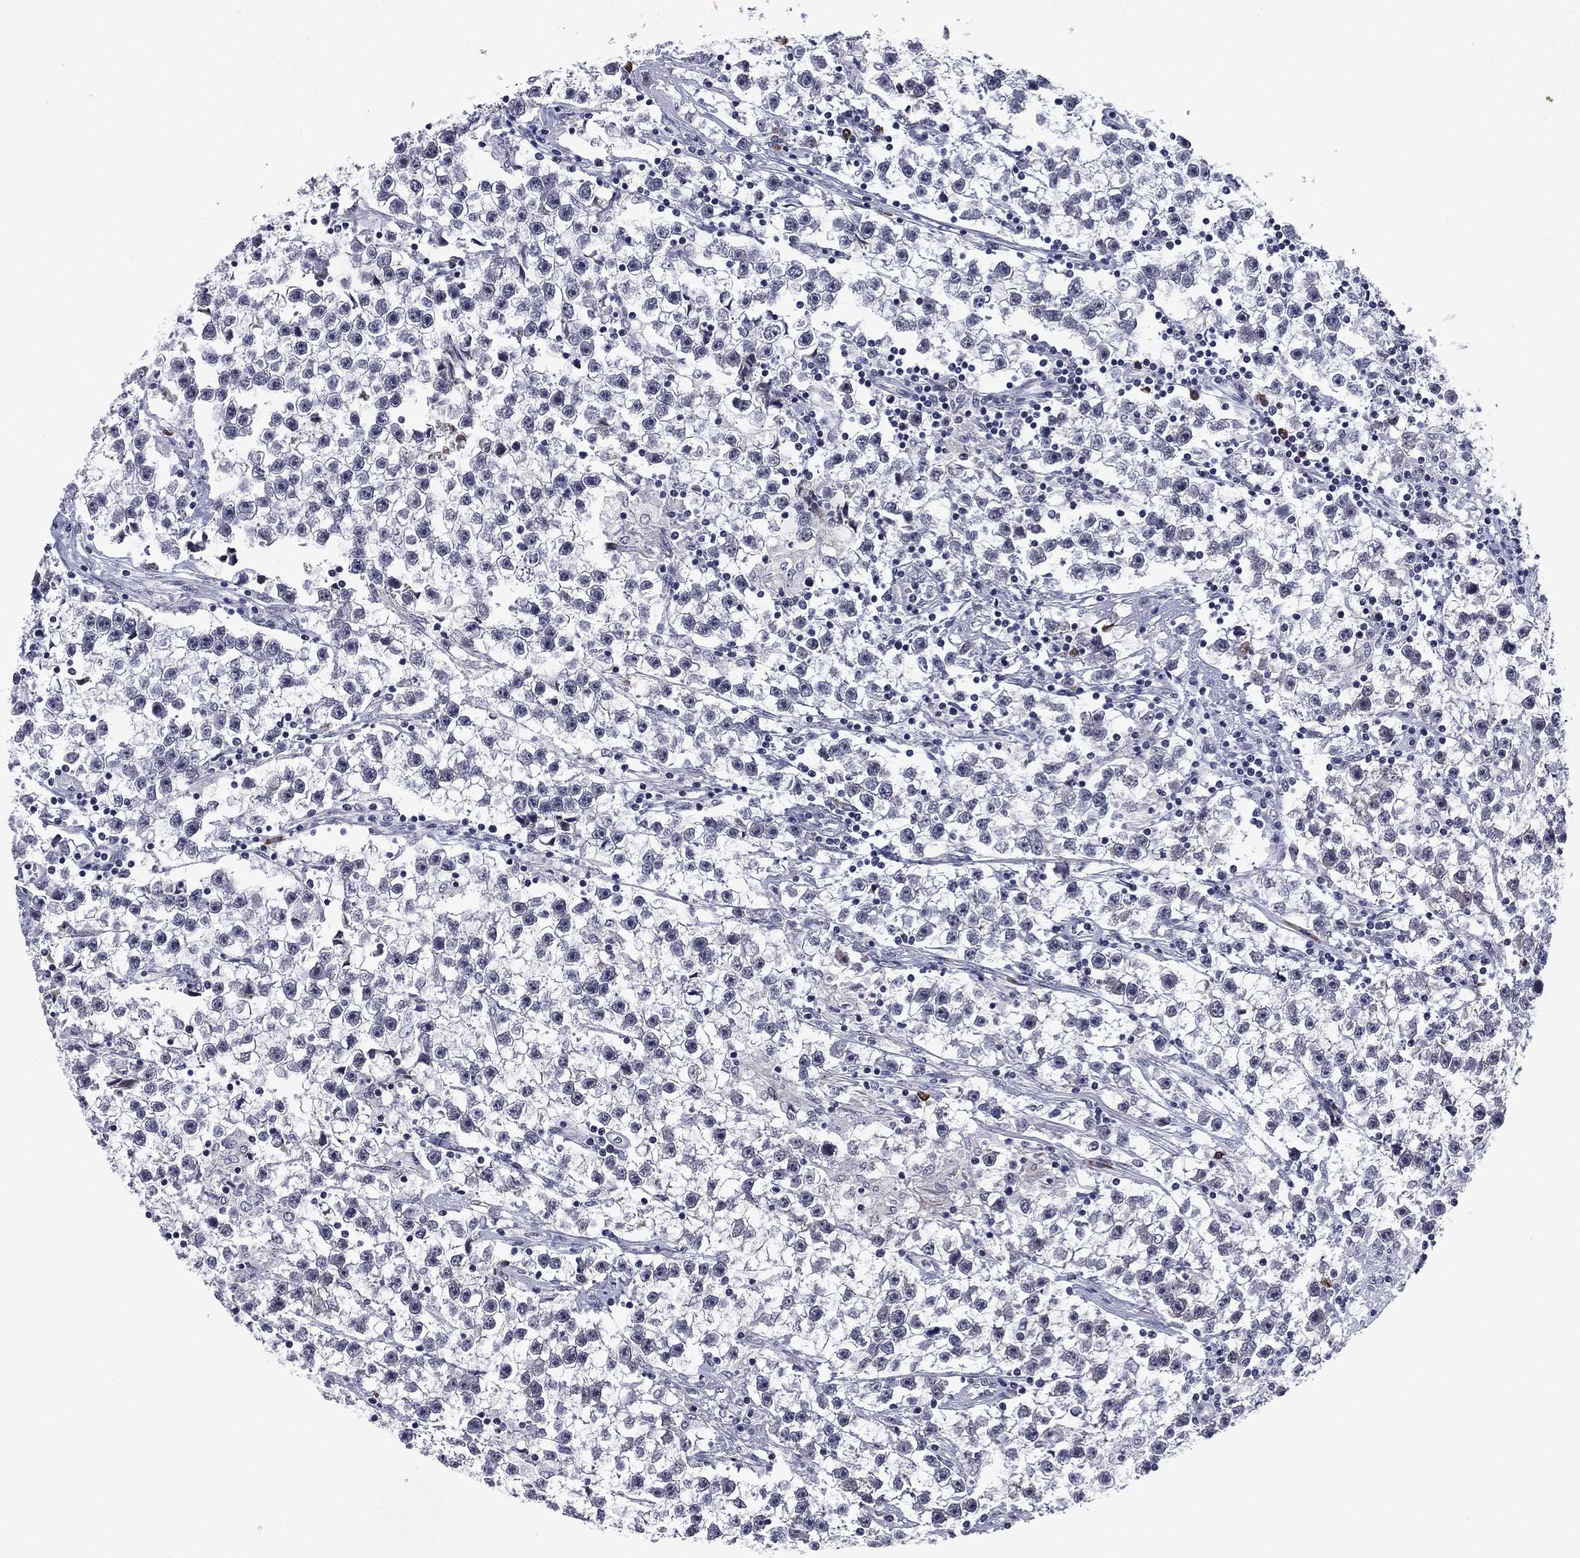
{"staining": {"intensity": "negative", "quantity": "none", "location": "none"}, "tissue": "testis cancer", "cell_type": "Tumor cells", "image_type": "cancer", "snomed": [{"axis": "morphology", "description": "Seminoma, NOS"}, {"axis": "topography", "description": "Testis"}], "caption": "IHC histopathology image of neoplastic tissue: human testis seminoma stained with DAB (3,3'-diaminobenzidine) displays no significant protein positivity in tumor cells.", "gene": "ECM1", "patient": {"sex": "male", "age": 59}}